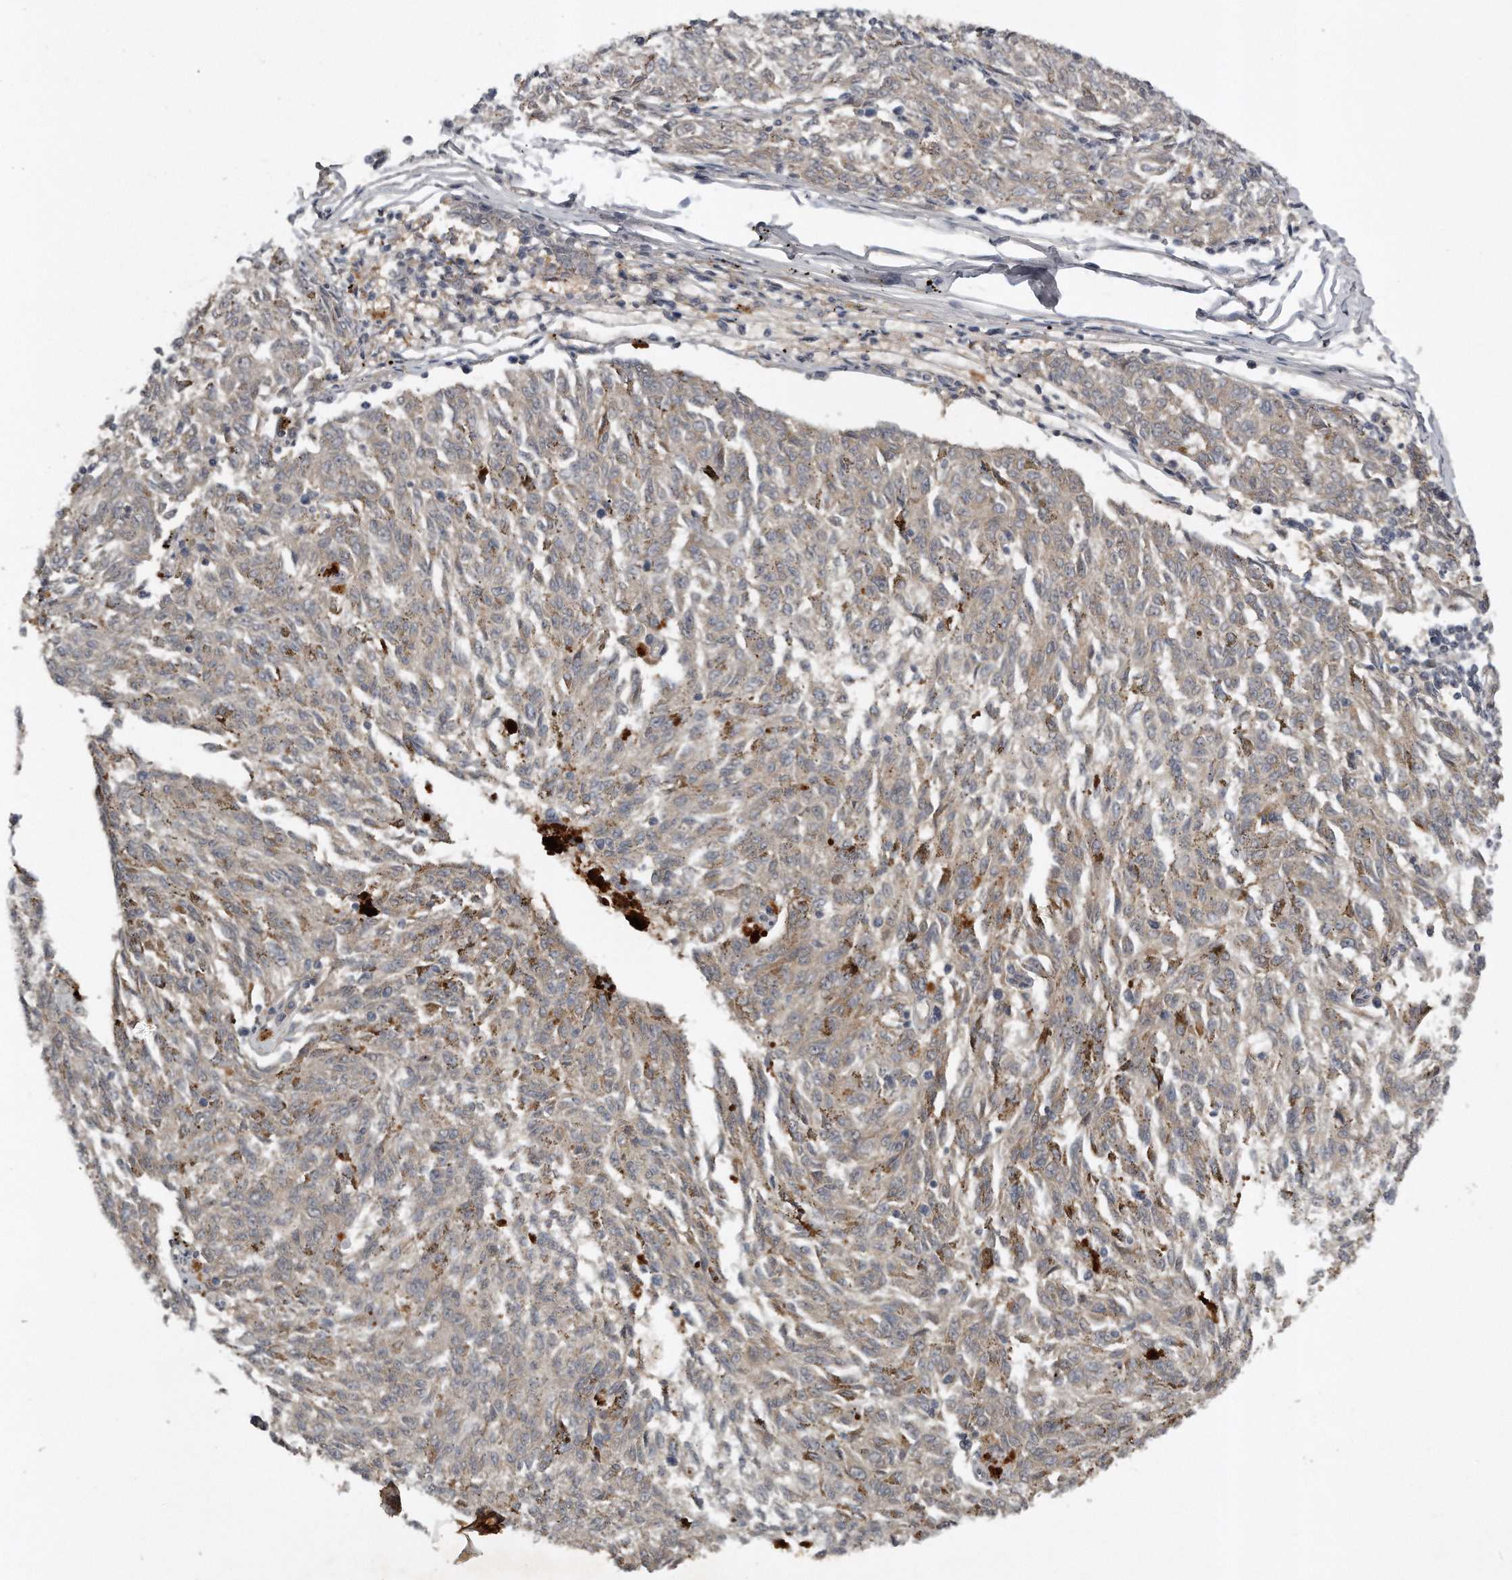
{"staining": {"intensity": "negative", "quantity": "none", "location": "none"}, "tissue": "melanoma", "cell_type": "Tumor cells", "image_type": "cancer", "snomed": [{"axis": "morphology", "description": "Malignant melanoma, NOS"}, {"axis": "topography", "description": "Skin"}], "caption": "IHC photomicrograph of melanoma stained for a protein (brown), which reveals no expression in tumor cells.", "gene": "GGCT", "patient": {"sex": "female", "age": 72}}